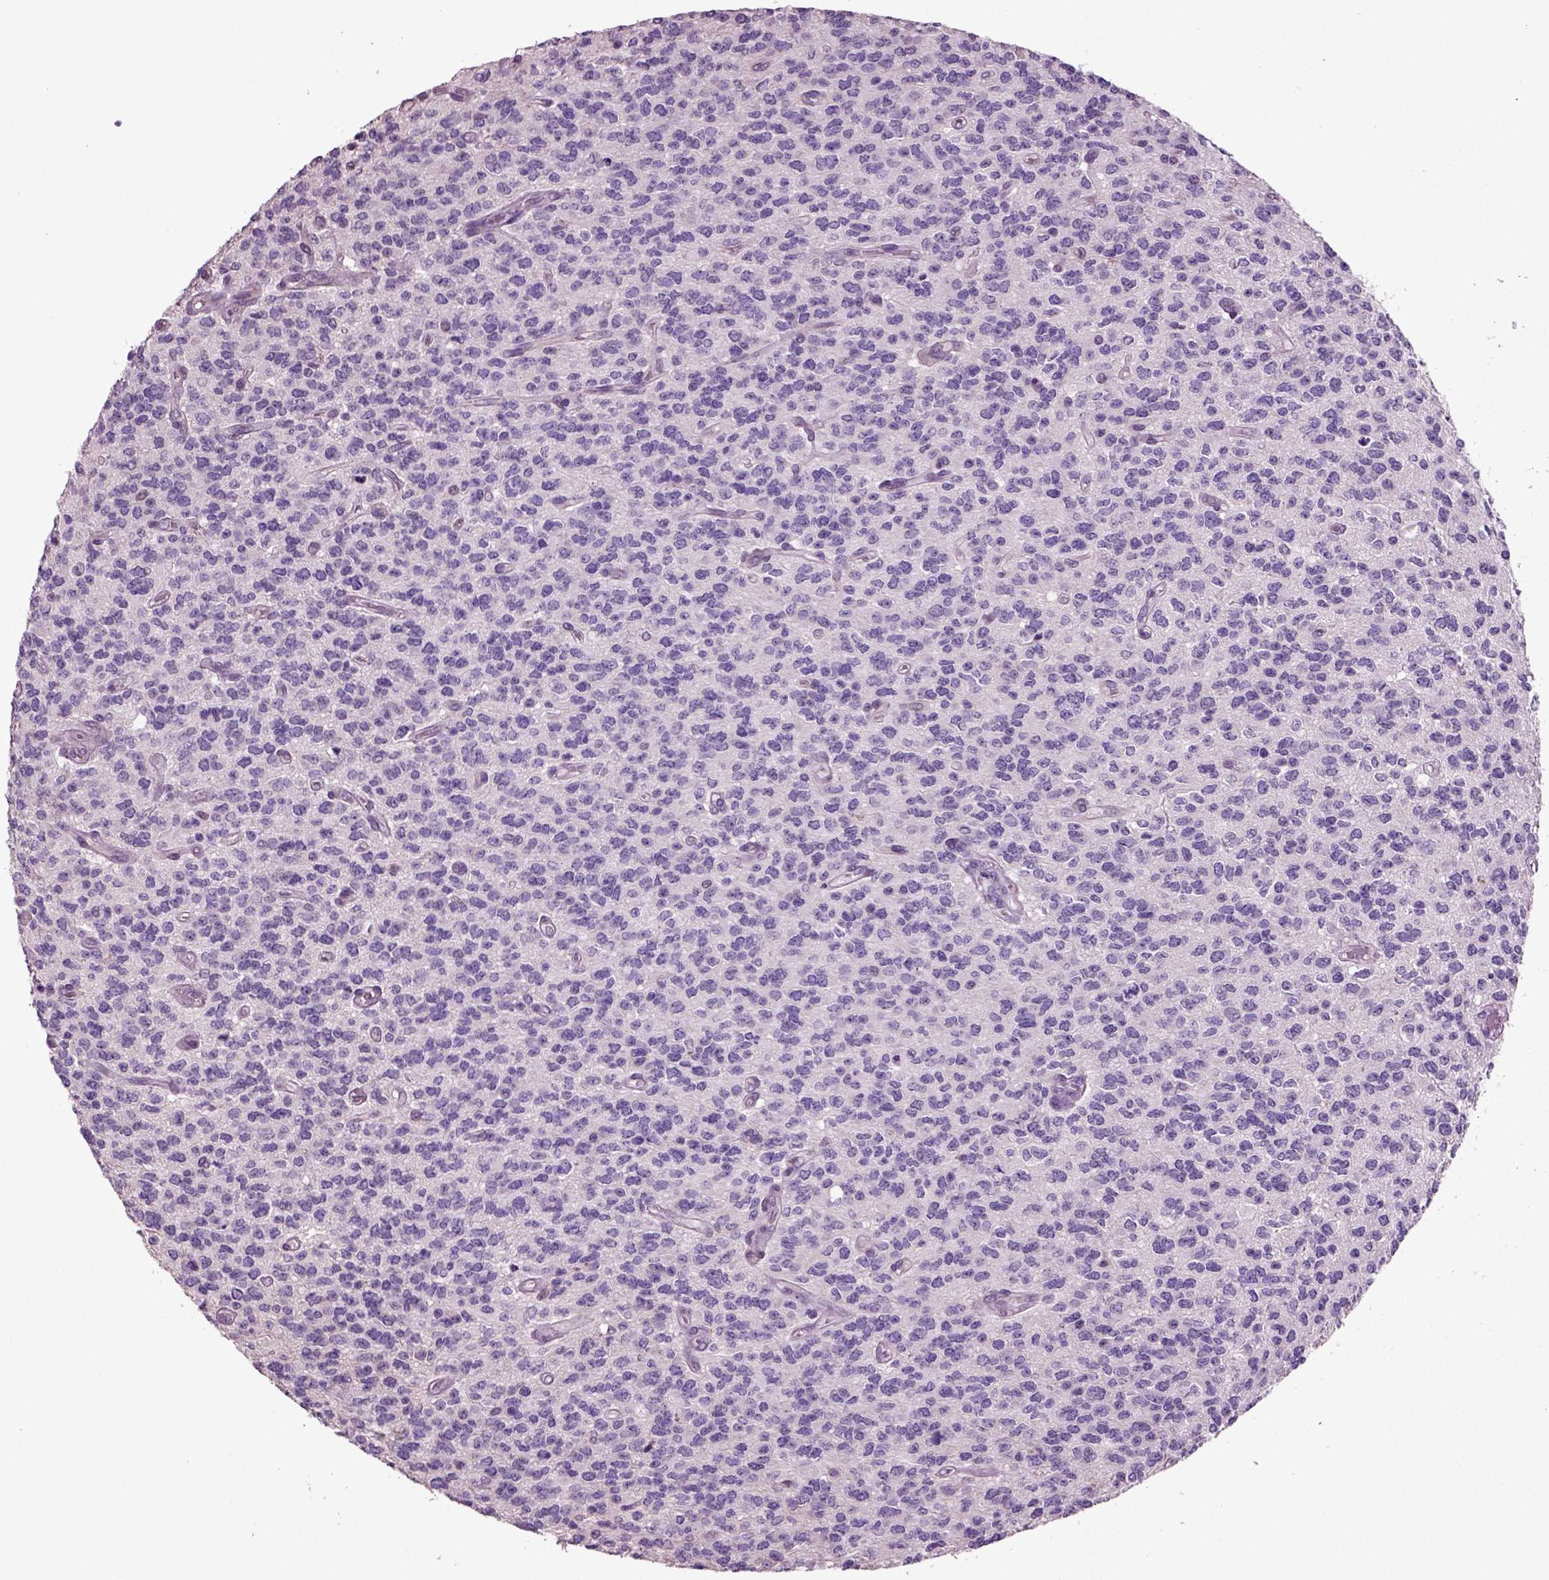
{"staining": {"intensity": "negative", "quantity": "none", "location": "none"}, "tissue": "glioma", "cell_type": "Tumor cells", "image_type": "cancer", "snomed": [{"axis": "morphology", "description": "Glioma, malignant, Low grade"}, {"axis": "topography", "description": "Brain"}], "caption": "A high-resolution micrograph shows IHC staining of low-grade glioma (malignant), which exhibits no significant expression in tumor cells. Nuclei are stained in blue.", "gene": "ARID3A", "patient": {"sex": "female", "age": 45}}